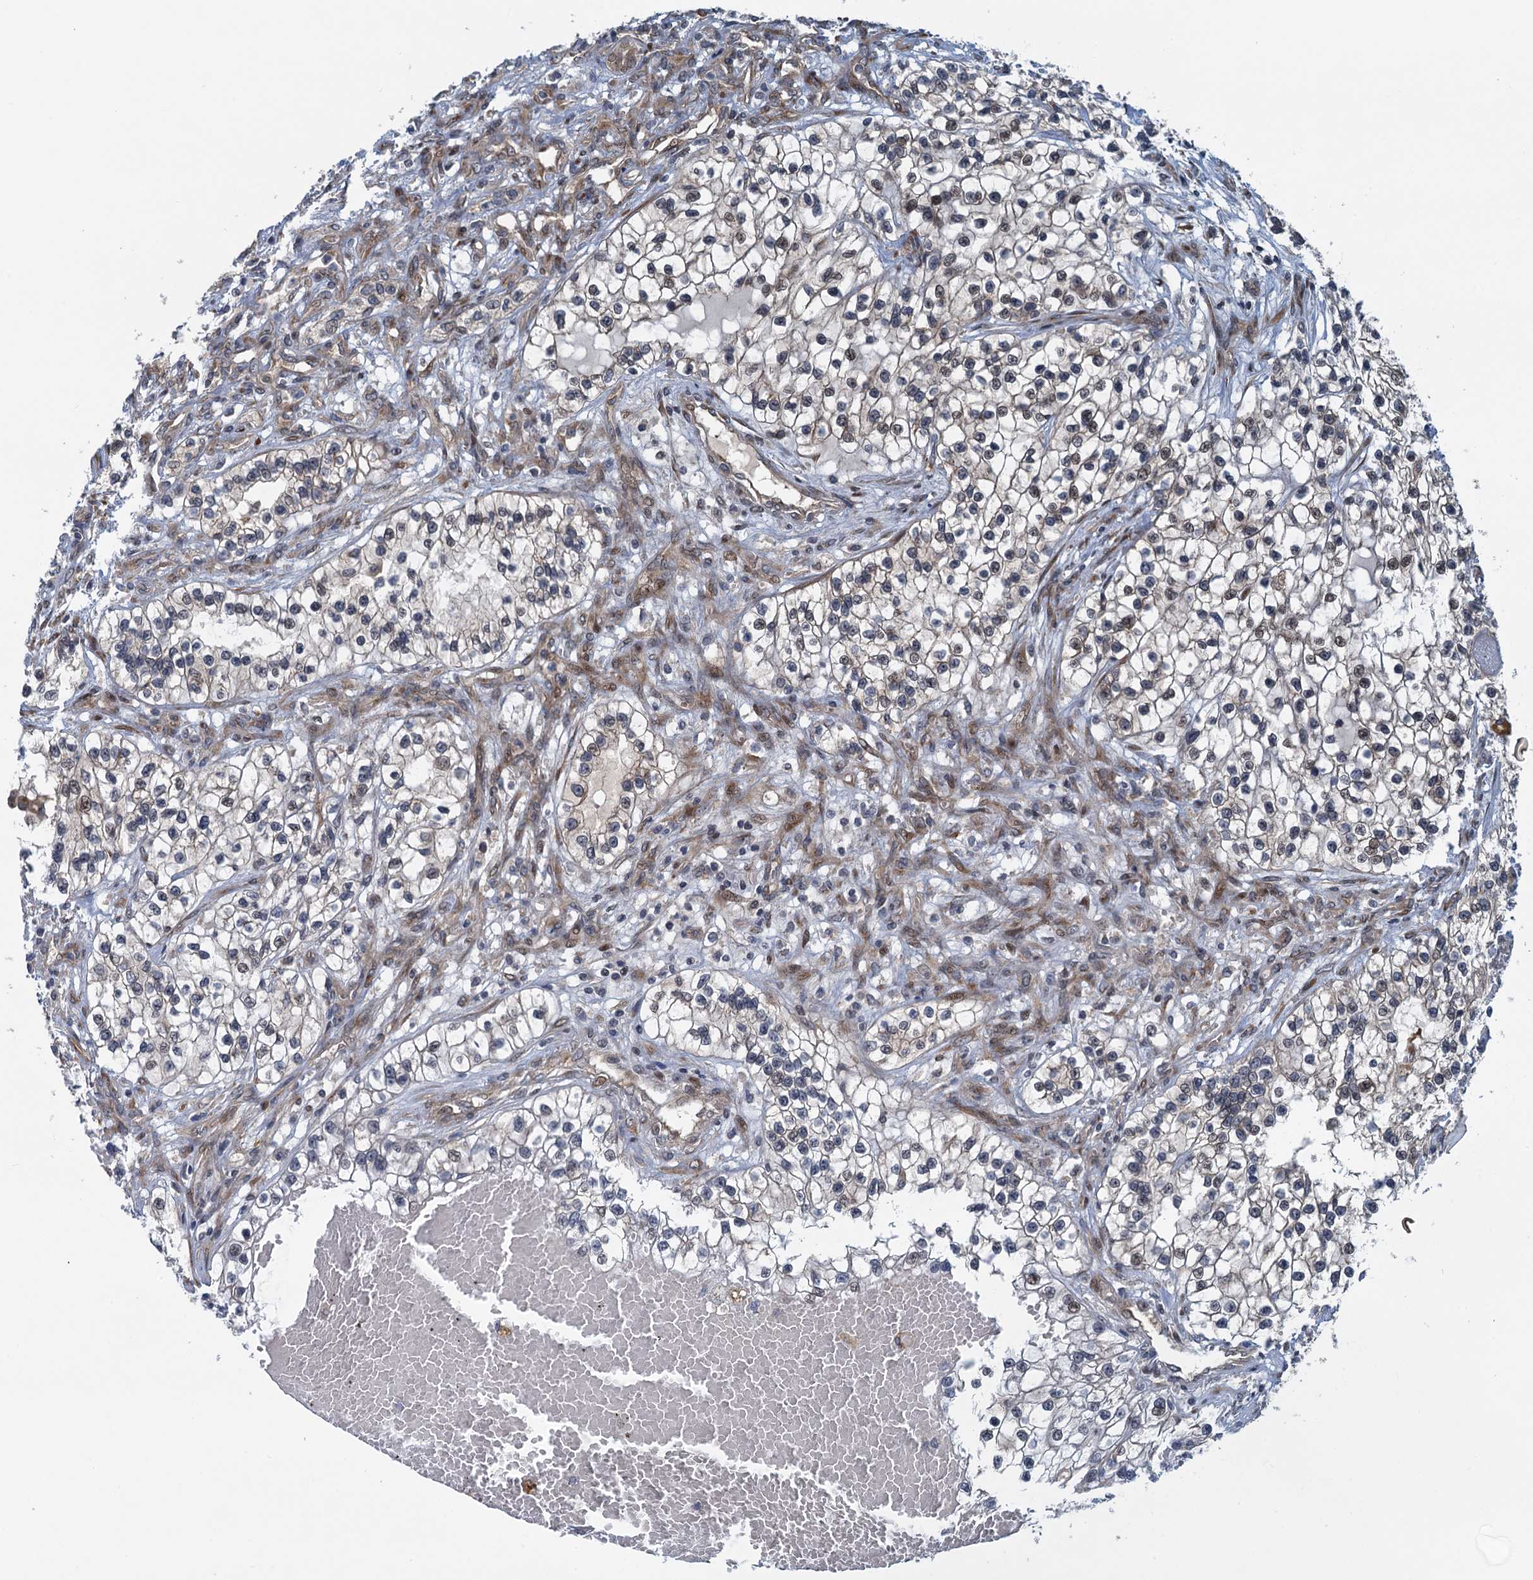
{"staining": {"intensity": "weak", "quantity": "25%-75%", "location": "cytoplasmic/membranous,nuclear"}, "tissue": "renal cancer", "cell_type": "Tumor cells", "image_type": "cancer", "snomed": [{"axis": "morphology", "description": "Adenocarcinoma, NOS"}, {"axis": "topography", "description": "Kidney"}], "caption": "The photomicrograph shows a brown stain indicating the presence of a protein in the cytoplasmic/membranous and nuclear of tumor cells in renal cancer (adenocarcinoma).", "gene": "DYNC2I2", "patient": {"sex": "female", "age": 57}}